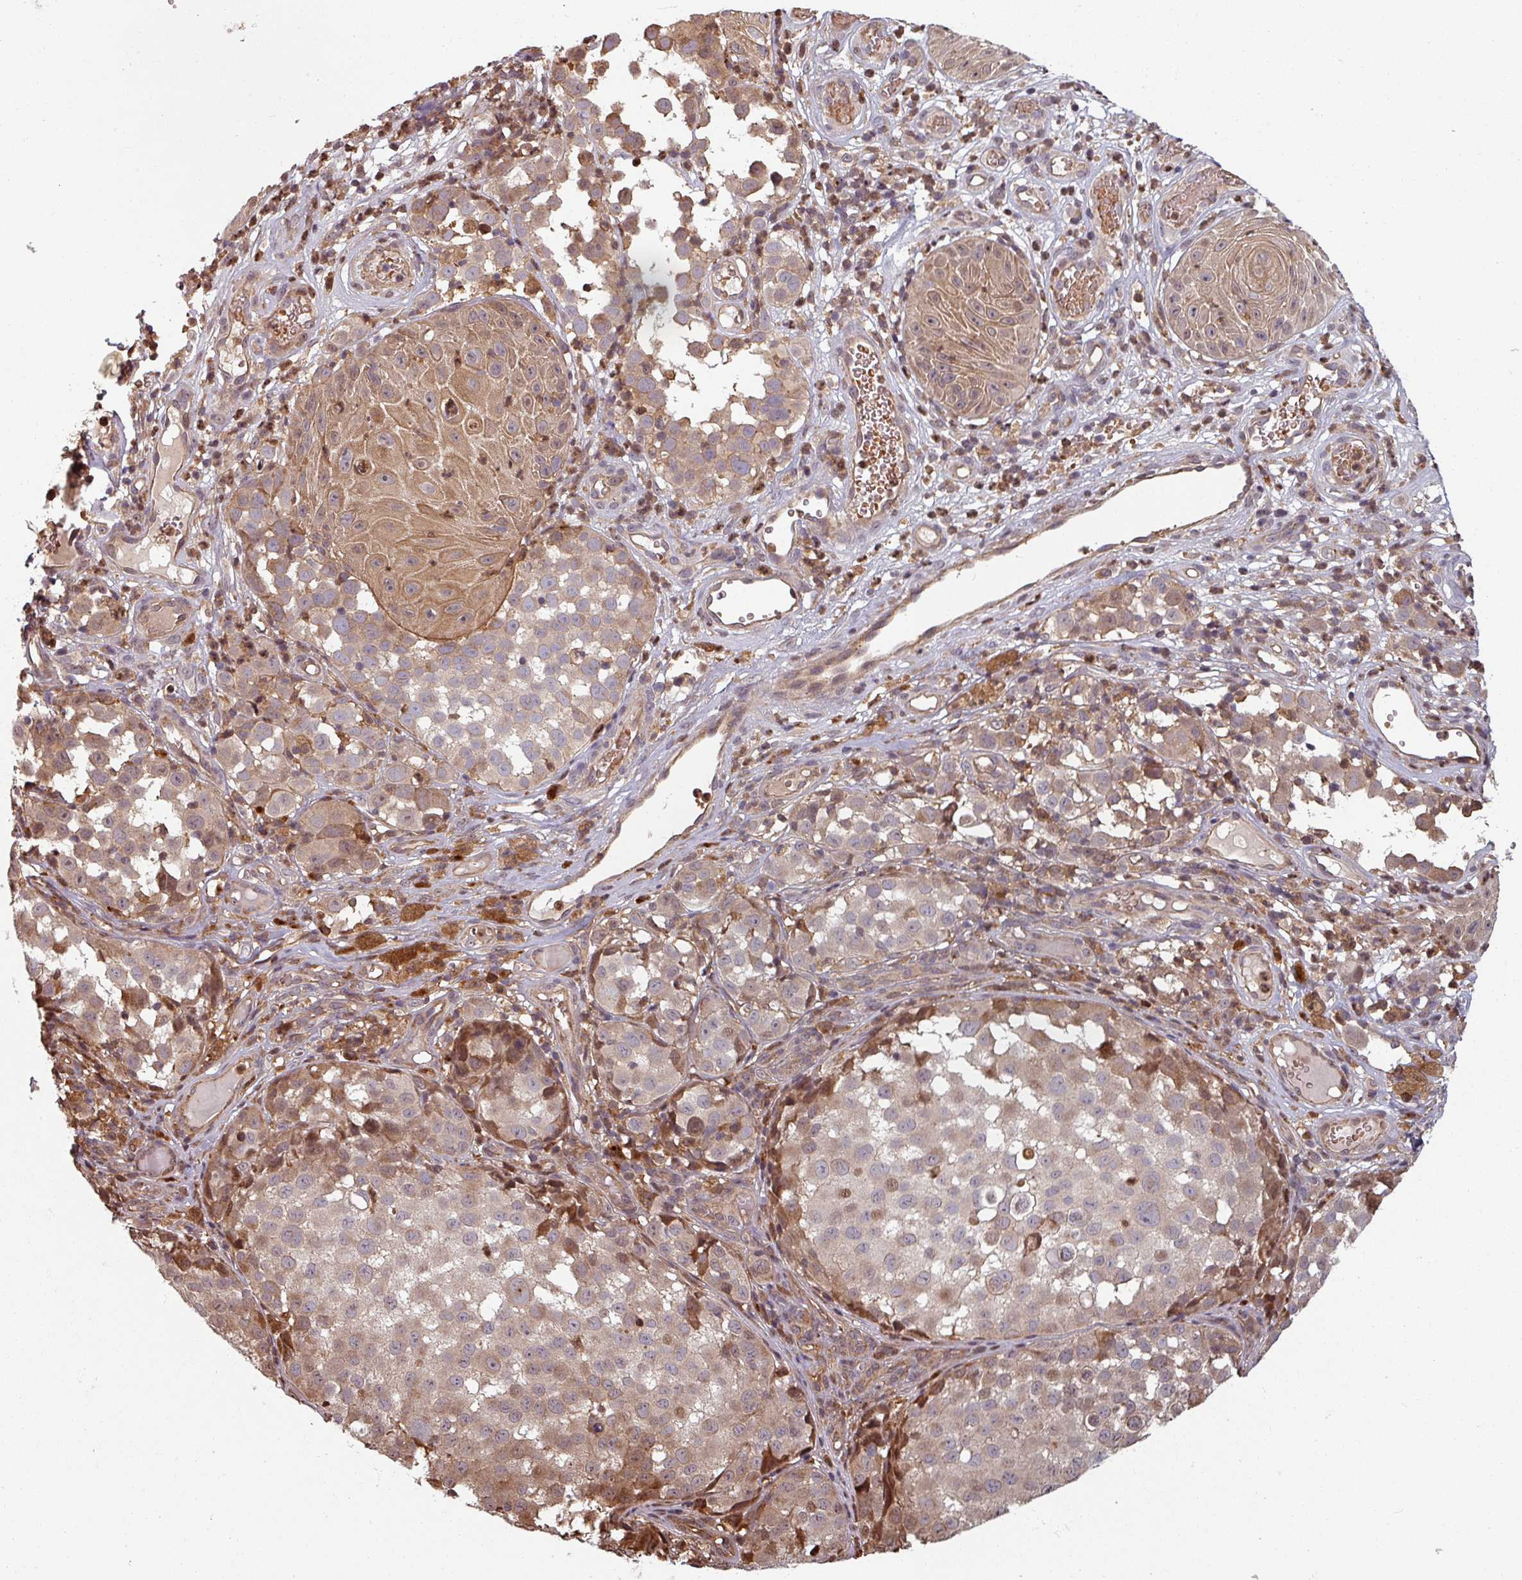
{"staining": {"intensity": "moderate", "quantity": "25%-75%", "location": "cytoplasmic/membranous"}, "tissue": "melanoma", "cell_type": "Tumor cells", "image_type": "cancer", "snomed": [{"axis": "morphology", "description": "Malignant melanoma, NOS"}, {"axis": "topography", "description": "Skin"}], "caption": "Malignant melanoma stained with a protein marker demonstrates moderate staining in tumor cells.", "gene": "EID1", "patient": {"sex": "male", "age": 64}}